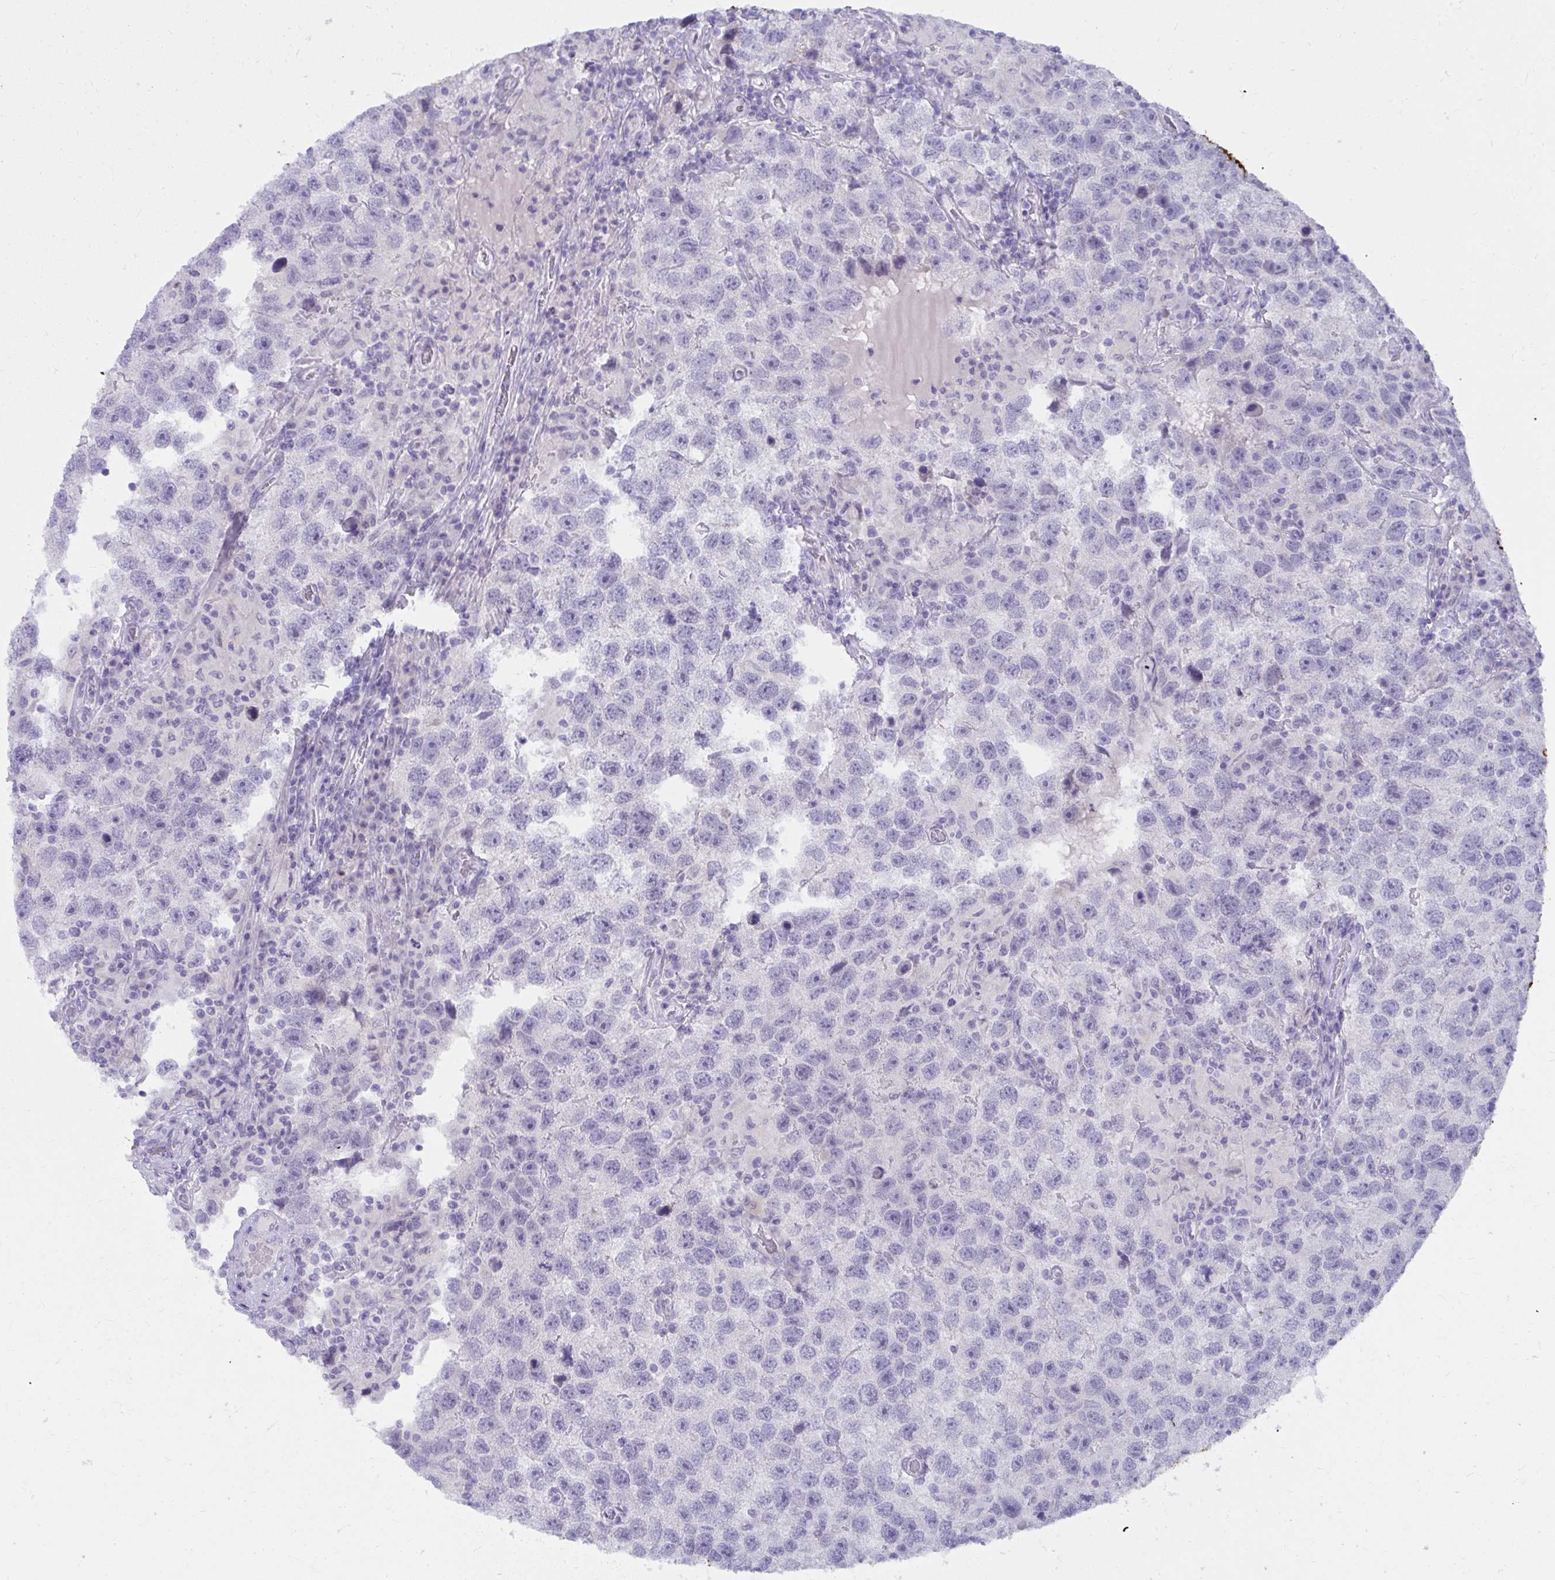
{"staining": {"intensity": "negative", "quantity": "none", "location": "none"}, "tissue": "testis cancer", "cell_type": "Tumor cells", "image_type": "cancer", "snomed": [{"axis": "morphology", "description": "Seminoma, NOS"}, {"axis": "topography", "description": "Testis"}], "caption": "DAB (3,3'-diaminobenzidine) immunohistochemical staining of human testis cancer (seminoma) reveals no significant positivity in tumor cells.", "gene": "UGT3A2", "patient": {"sex": "male", "age": 26}}